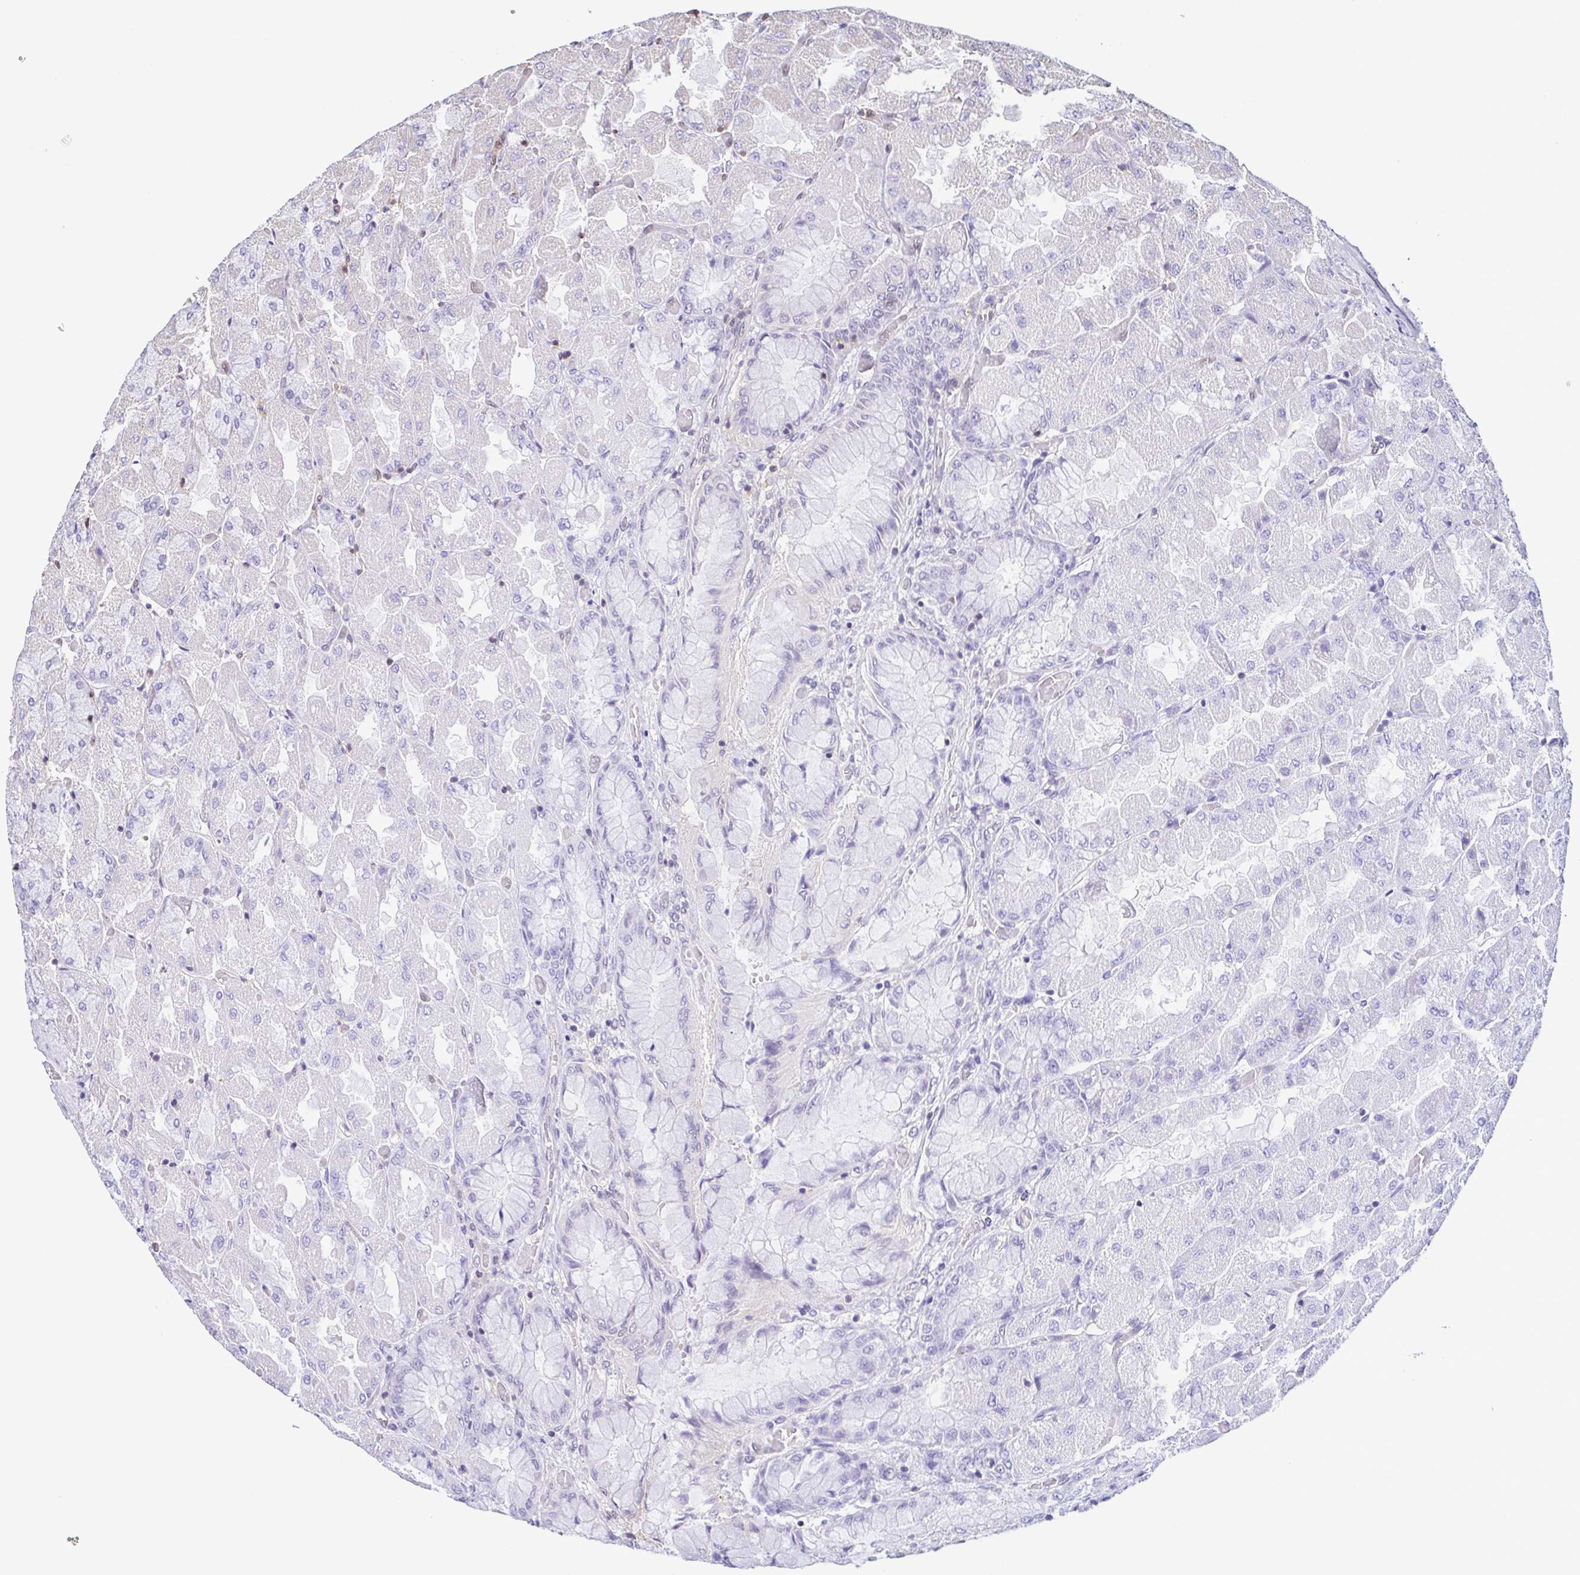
{"staining": {"intensity": "negative", "quantity": "none", "location": "none"}, "tissue": "stomach", "cell_type": "Glandular cells", "image_type": "normal", "snomed": [{"axis": "morphology", "description": "Normal tissue, NOS"}, {"axis": "topography", "description": "Stomach"}], "caption": "Normal stomach was stained to show a protein in brown. There is no significant staining in glandular cells. (Immunohistochemistry, brightfield microscopy, high magnification).", "gene": "PSMB9", "patient": {"sex": "female", "age": 61}}